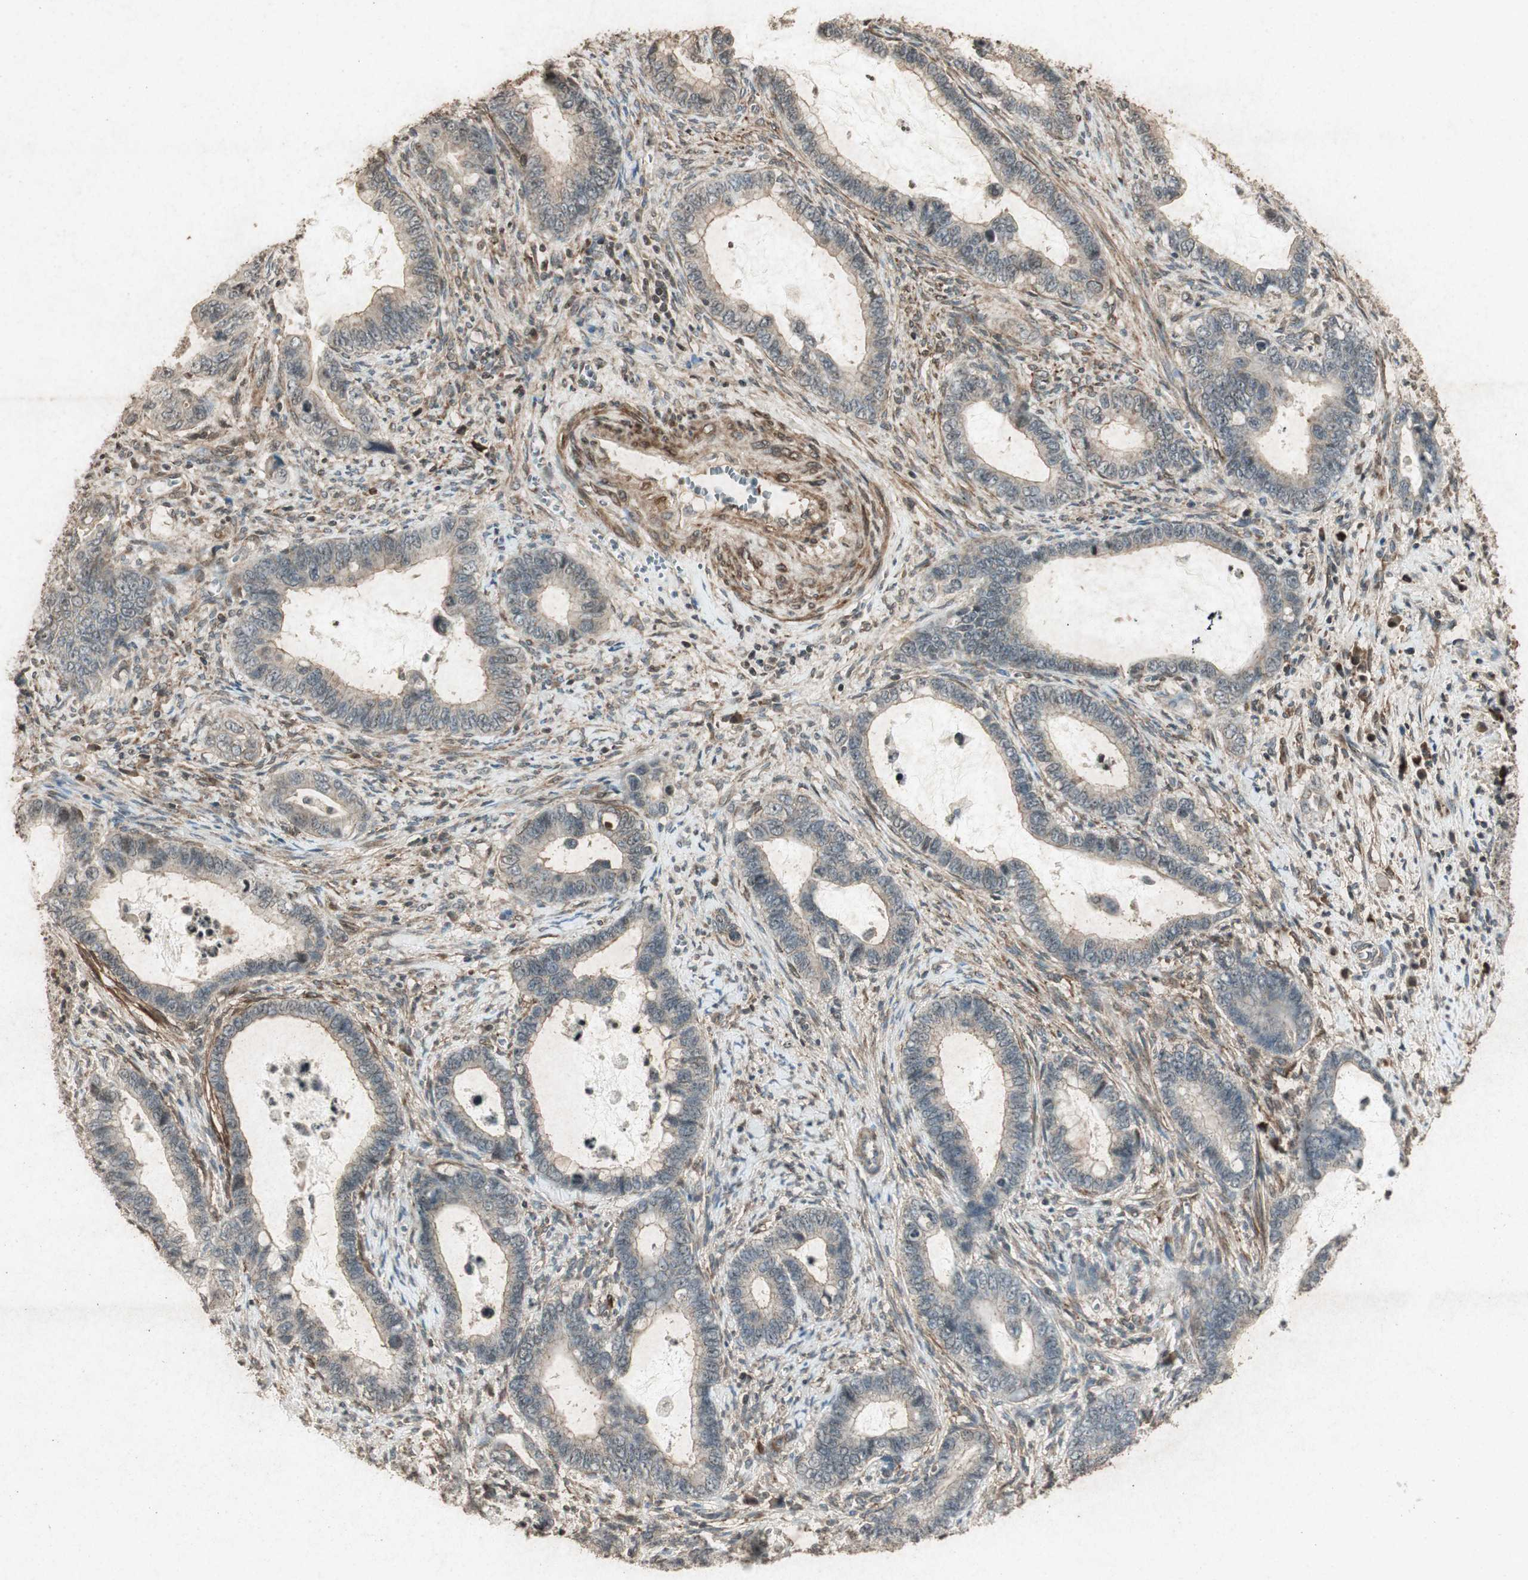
{"staining": {"intensity": "weak", "quantity": ">75%", "location": "cytoplasmic/membranous"}, "tissue": "cervical cancer", "cell_type": "Tumor cells", "image_type": "cancer", "snomed": [{"axis": "morphology", "description": "Adenocarcinoma, NOS"}, {"axis": "topography", "description": "Cervix"}], "caption": "Cervical cancer (adenocarcinoma) stained with a protein marker demonstrates weak staining in tumor cells.", "gene": "PRKG1", "patient": {"sex": "female", "age": 44}}